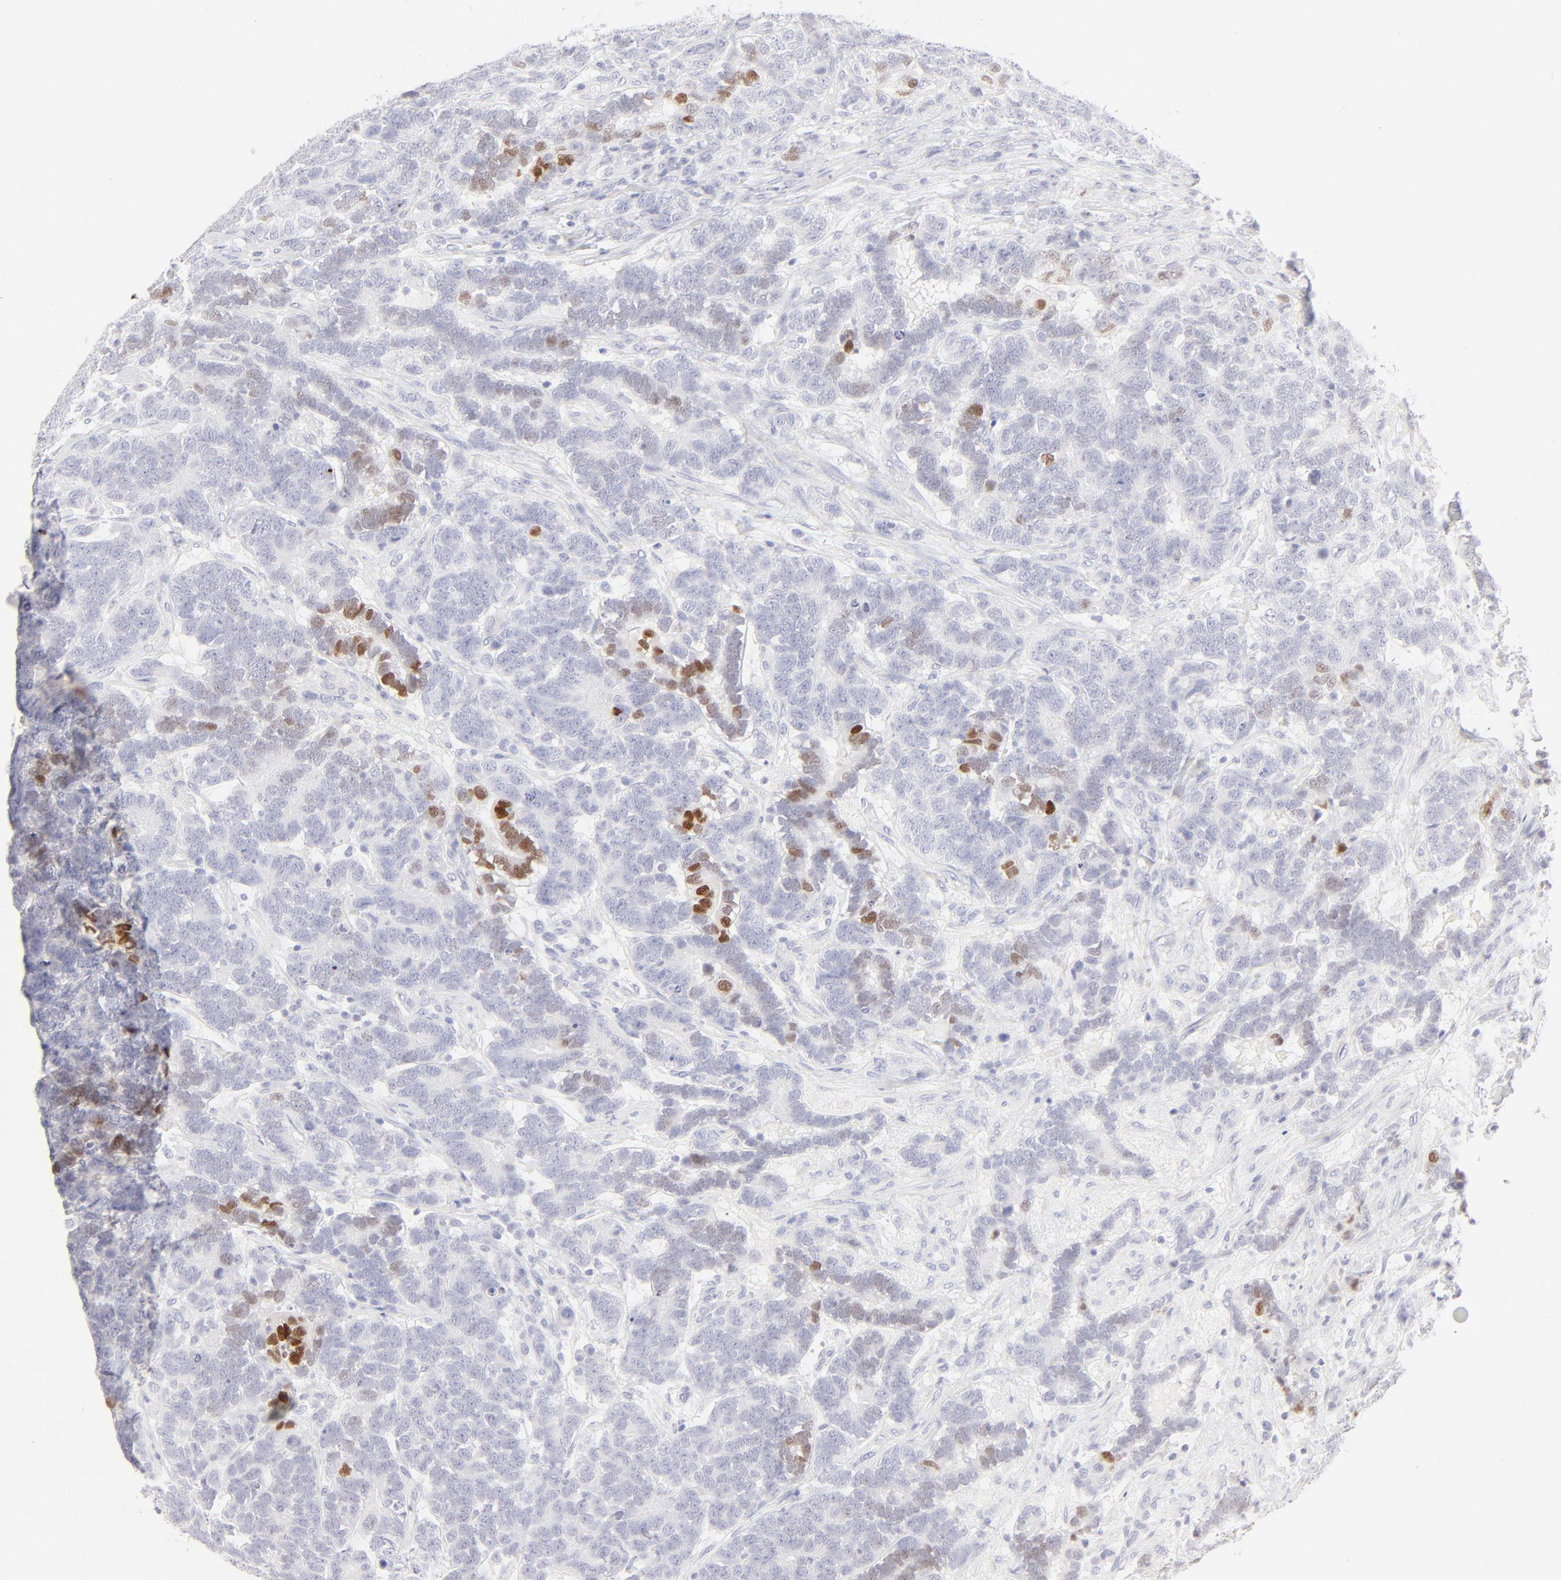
{"staining": {"intensity": "moderate", "quantity": "<25%", "location": "nuclear"}, "tissue": "testis cancer", "cell_type": "Tumor cells", "image_type": "cancer", "snomed": [{"axis": "morphology", "description": "Carcinoma, Embryonal, NOS"}, {"axis": "topography", "description": "Testis"}], "caption": "IHC (DAB (3,3'-diaminobenzidine)) staining of human embryonal carcinoma (testis) exhibits moderate nuclear protein expression in about <25% of tumor cells. The protein is shown in brown color, while the nuclei are stained blue.", "gene": "ELF3", "patient": {"sex": "male", "age": 26}}